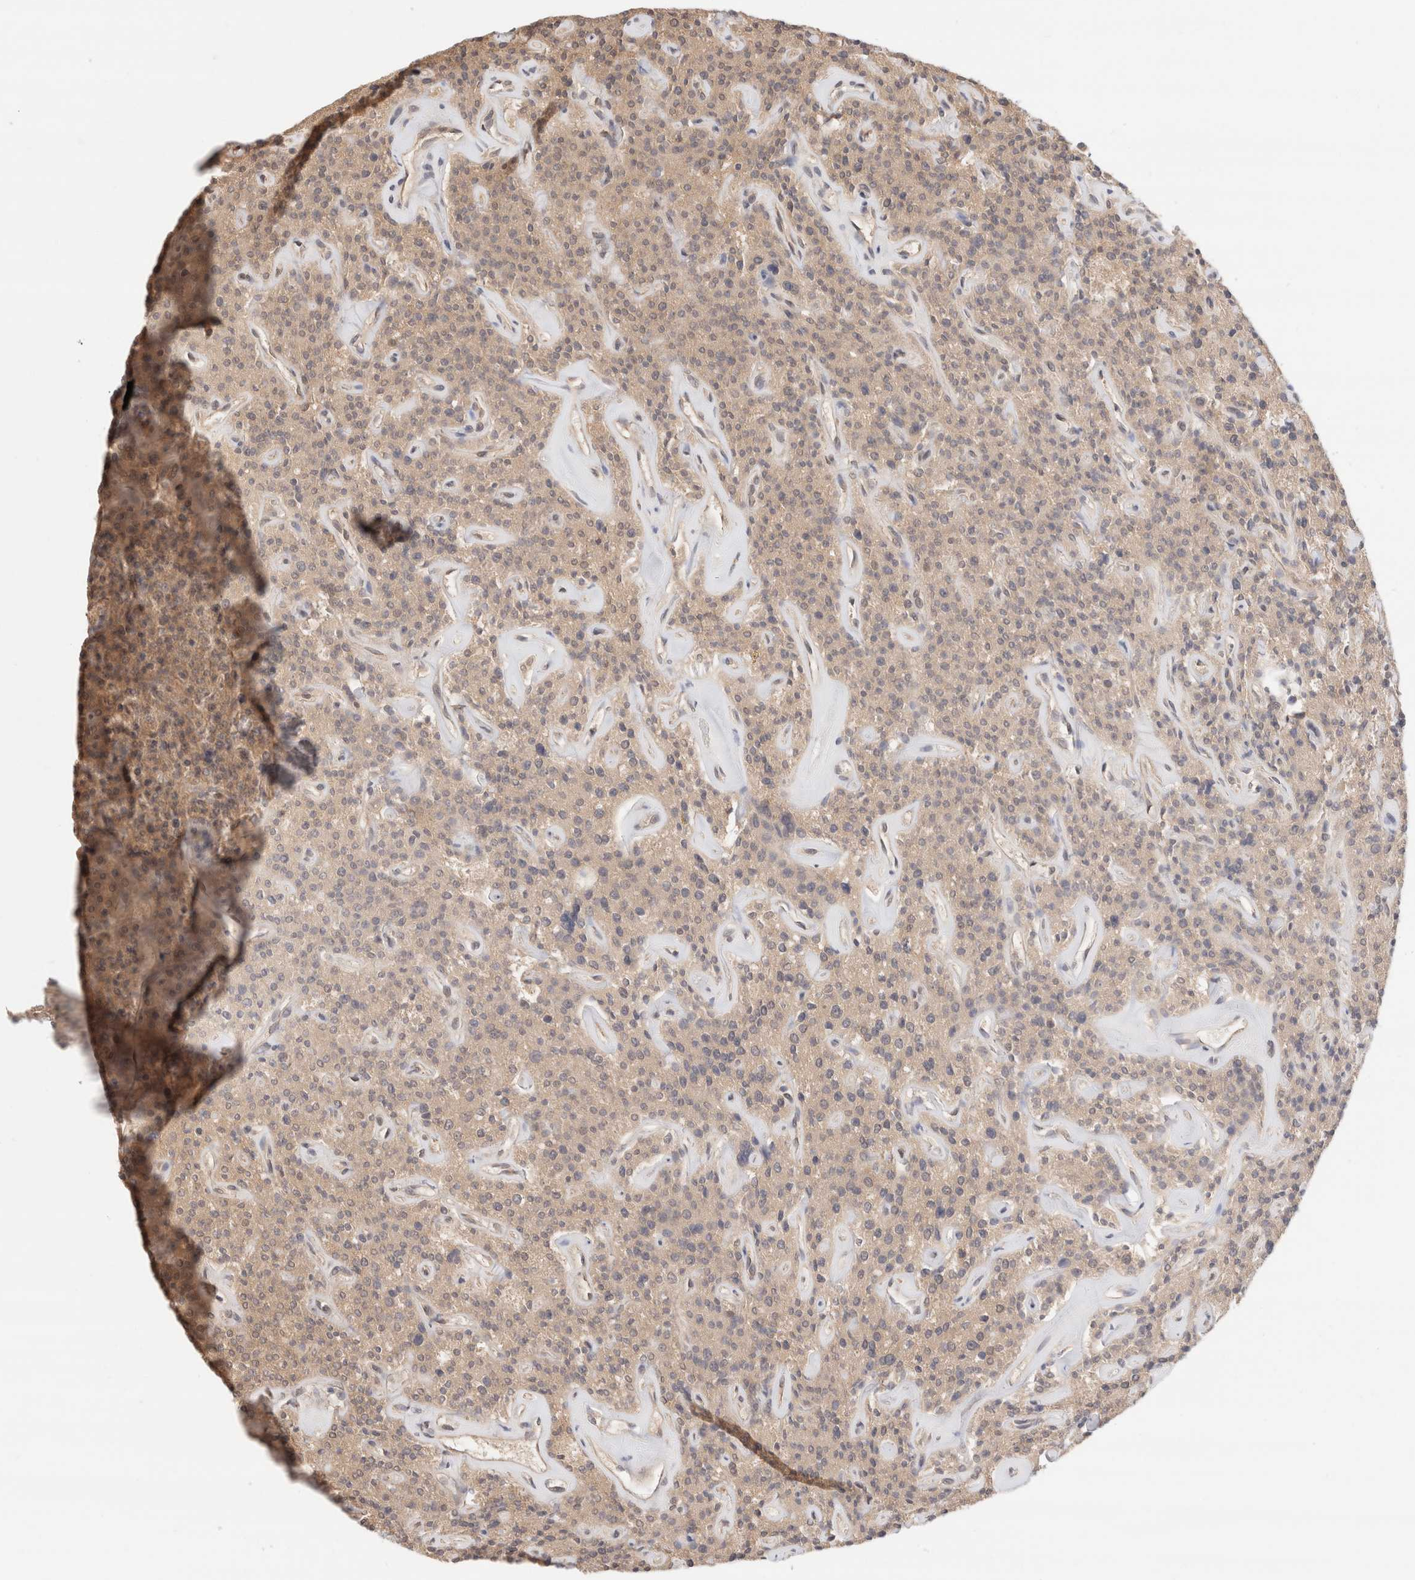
{"staining": {"intensity": "moderate", "quantity": ">75%", "location": "cytoplasmic/membranous"}, "tissue": "parathyroid gland", "cell_type": "Glandular cells", "image_type": "normal", "snomed": [{"axis": "morphology", "description": "Normal tissue, NOS"}, {"axis": "topography", "description": "Parathyroid gland"}], "caption": "IHC photomicrograph of normal parathyroid gland: parathyroid gland stained using immunohistochemistry (IHC) reveals medium levels of moderate protein expression localized specifically in the cytoplasmic/membranous of glandular cells, appearing as a cytoplasmic/membranous brown color.", "gene": "C17orf97", "patient": {"sex": "male", "age": 46}}